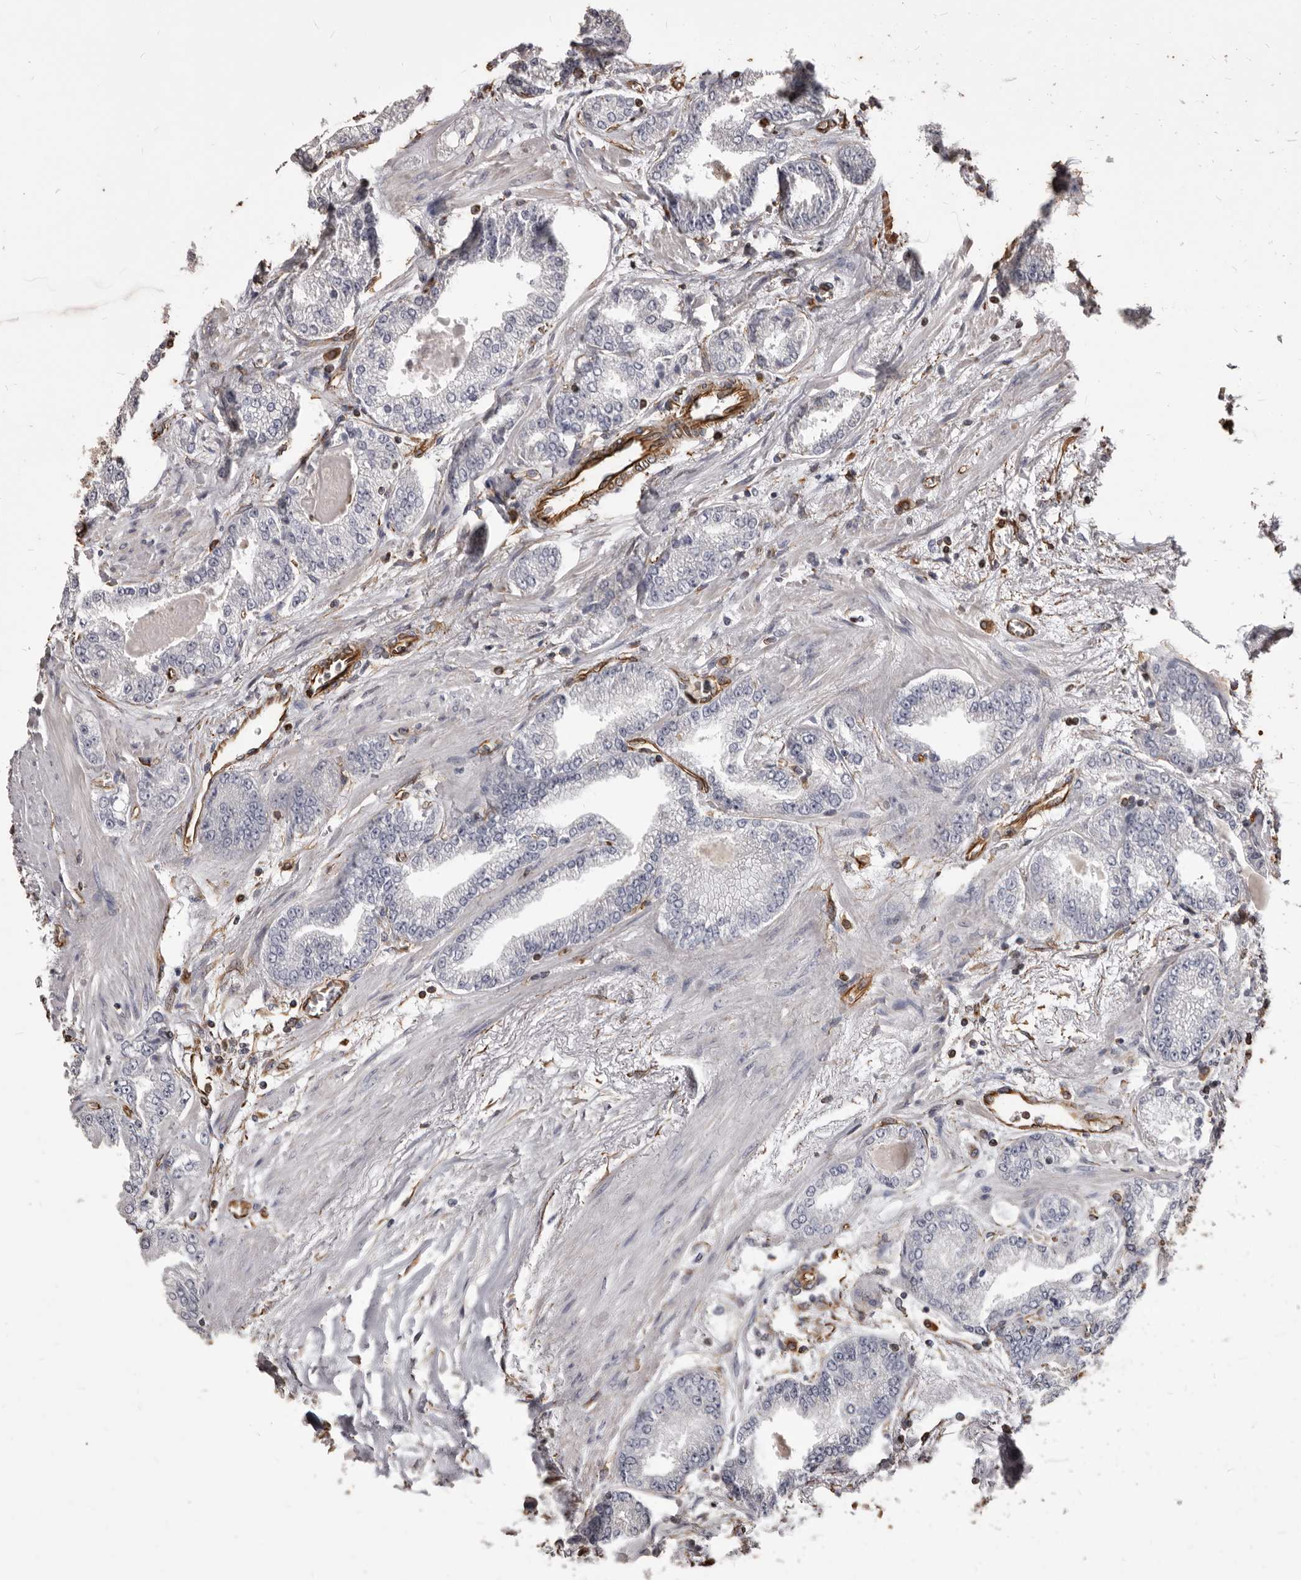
{"staining": {"intensity": "negative", "quantity": "none", "location": "none"}, "tissue": "prostate cancer", "cell_type": "Tumor cells", "image_type": "cancer", "snomed": [{"axis": "morphology", "description": "Adenocarcinoma, High grade"}, {"axis": "topography", "description": "Prostate"}], "caption": "Micrograph shows no protein staining in tumor cells of adenocarcinoma (high-grade) (prostate) tissue.", "gene": "MTURN", "patient": {"sex": "male", "age": 71}}